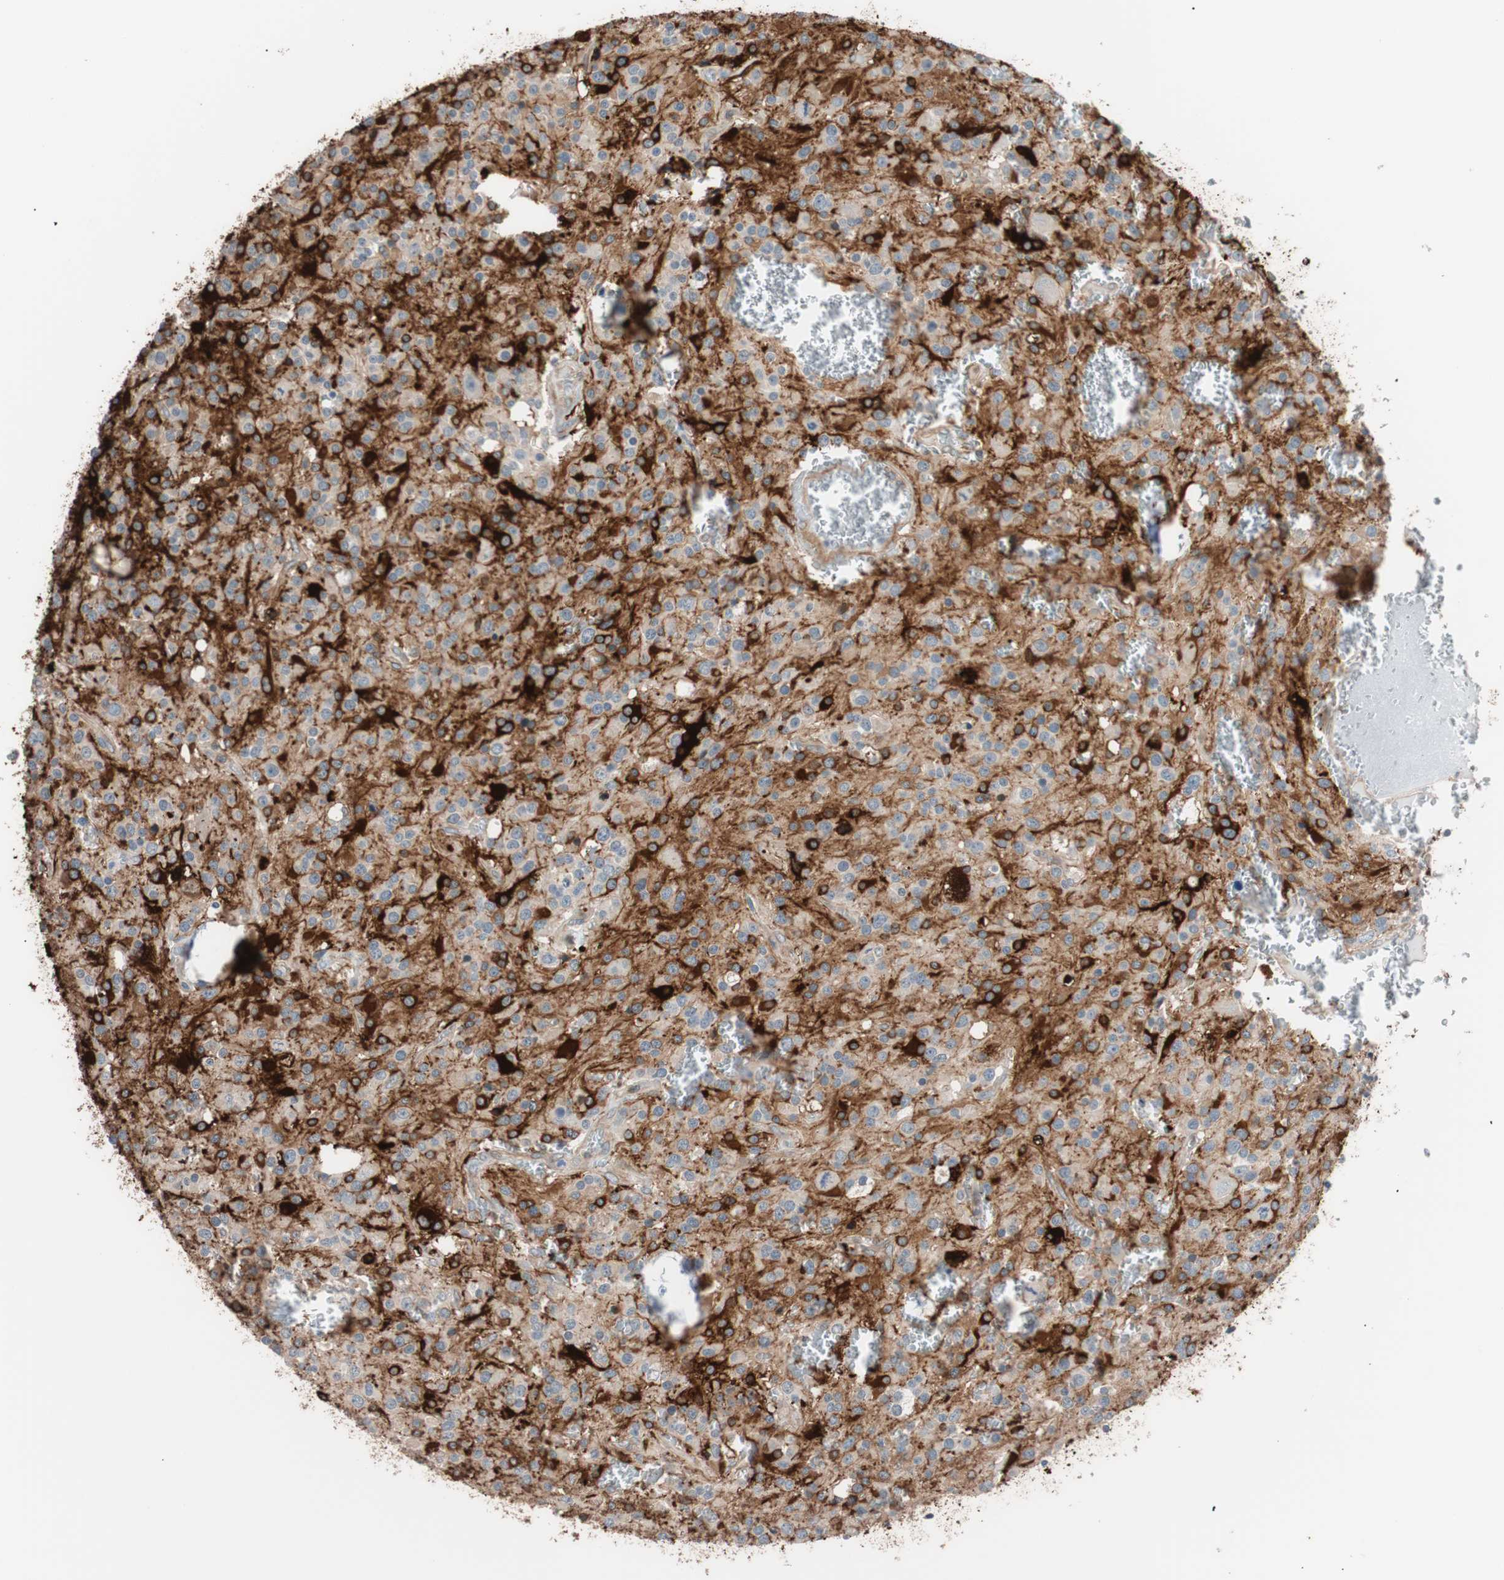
{"staining": {"intensity": "moderate", "quantity": "25%-75%", "location": "cytoplasmic/membranous"}, "tissue": "glioma", "cell_type": "Tumor cells", "image_type": "cancer", "snomed": [{"axis": "morphology", "description": "Glioma, malignant, Low grade"}, {"axis": "topography", "description": "Brain"}], "caption": "Protein expression analysis of human glioma reveals moderate cytoplasmic/membranous staining in about 25%-75% of tumor cells.", "gene": "SMG1", "patient": {"sex": "male", "age": 58}}